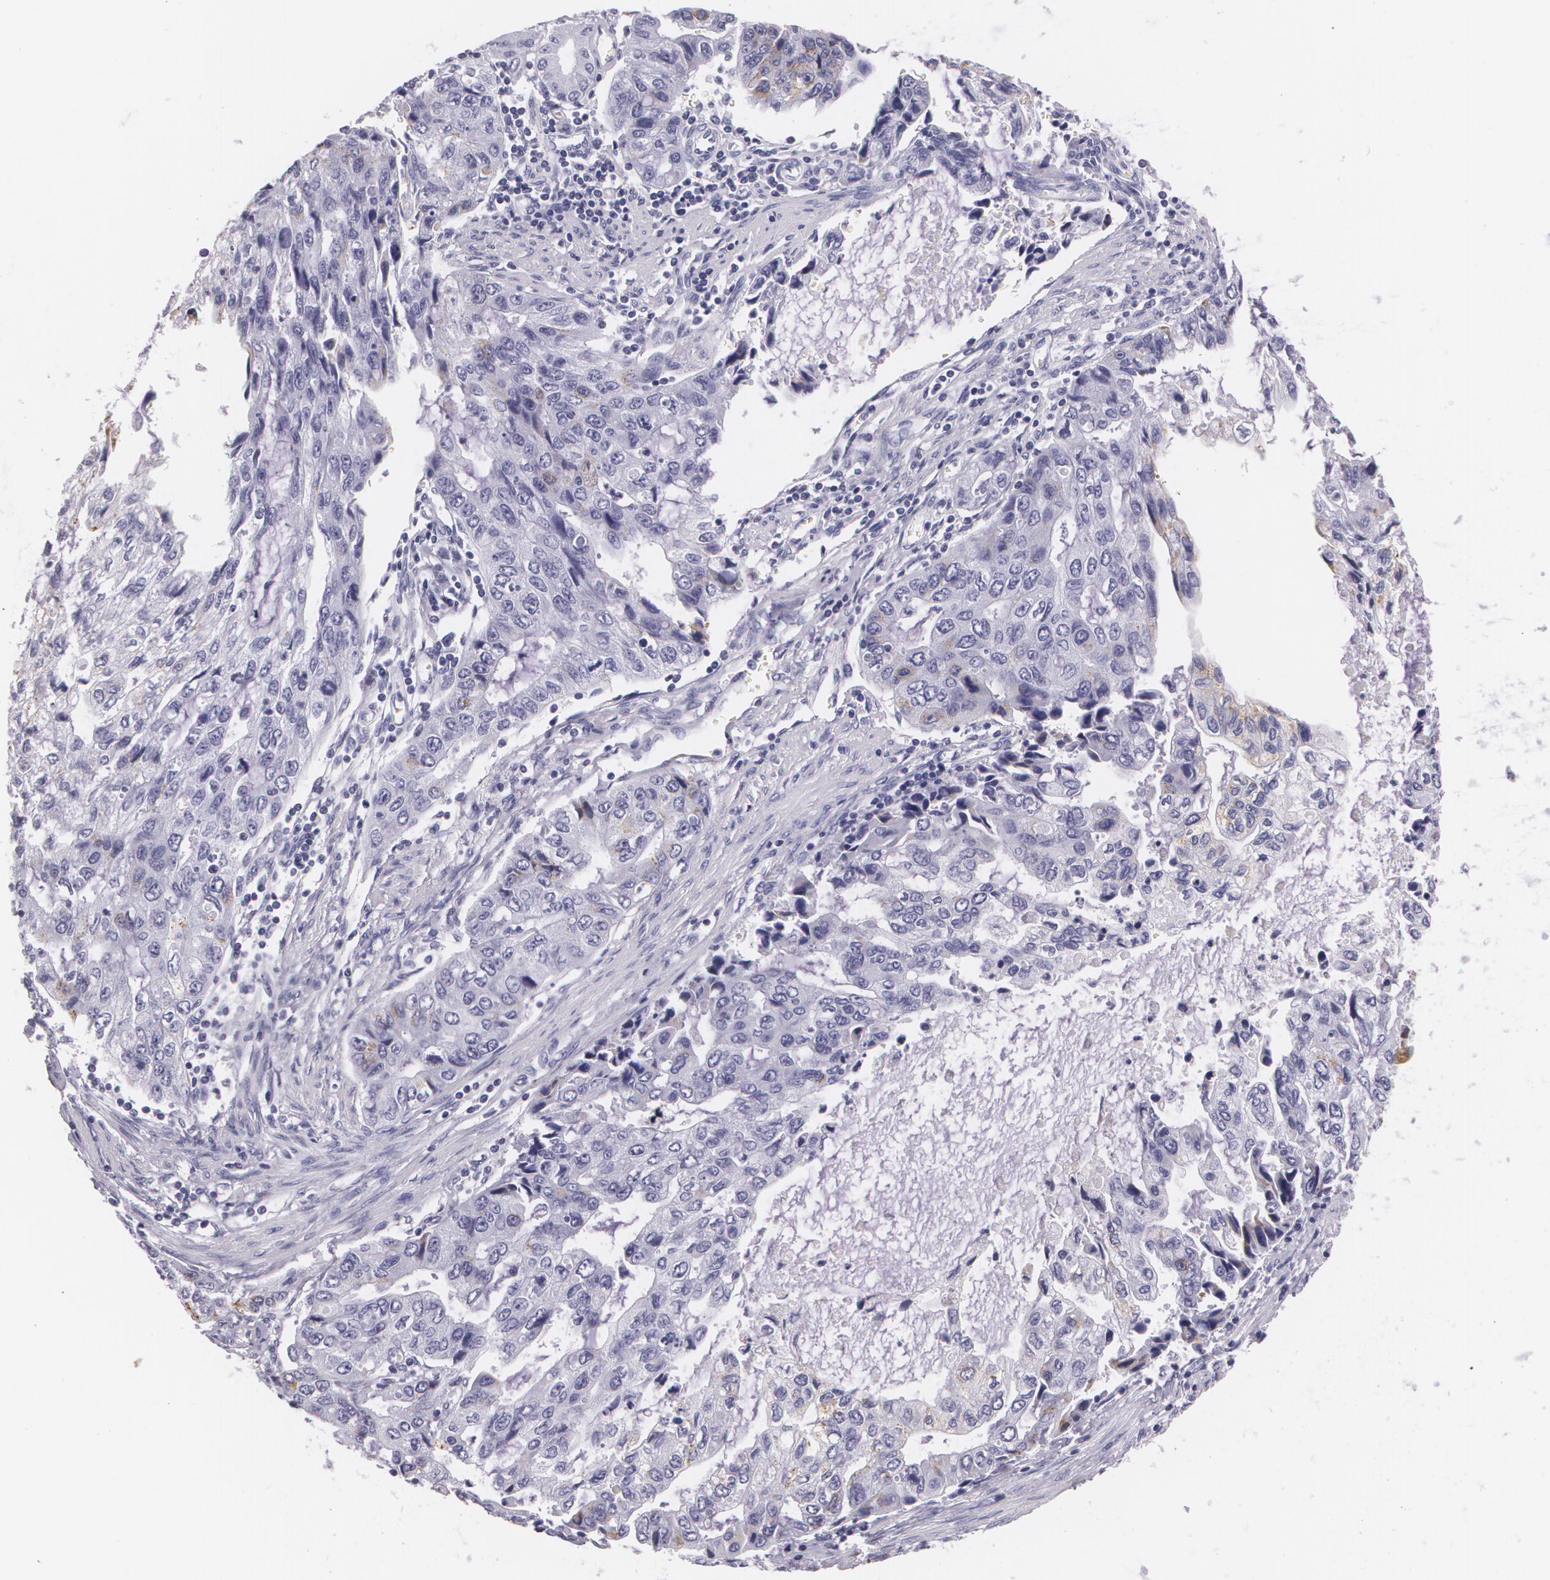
{"staining": {"intensity": "negative", "quantity": "none", "location": "none"}, "tissue": "stomach cancer", "cell_type": "Tumor cells", "image_type": "cancer", "snomed": [{"axis": "morphology", "description": "Adenocarcinoma, NOS"}, {"axis": "topography", "description": "Stomach, upper"}], "caption": "Immunohistochemical staining of stomach adenocarcinoma demonstrates no significant expression in tumor cells. (DAB immunohistochemistry (IHC) visualized using brightfield microscopy, high magnification).", "gene": "DLG4", "patient": {"sex": "female", "age": 52}}